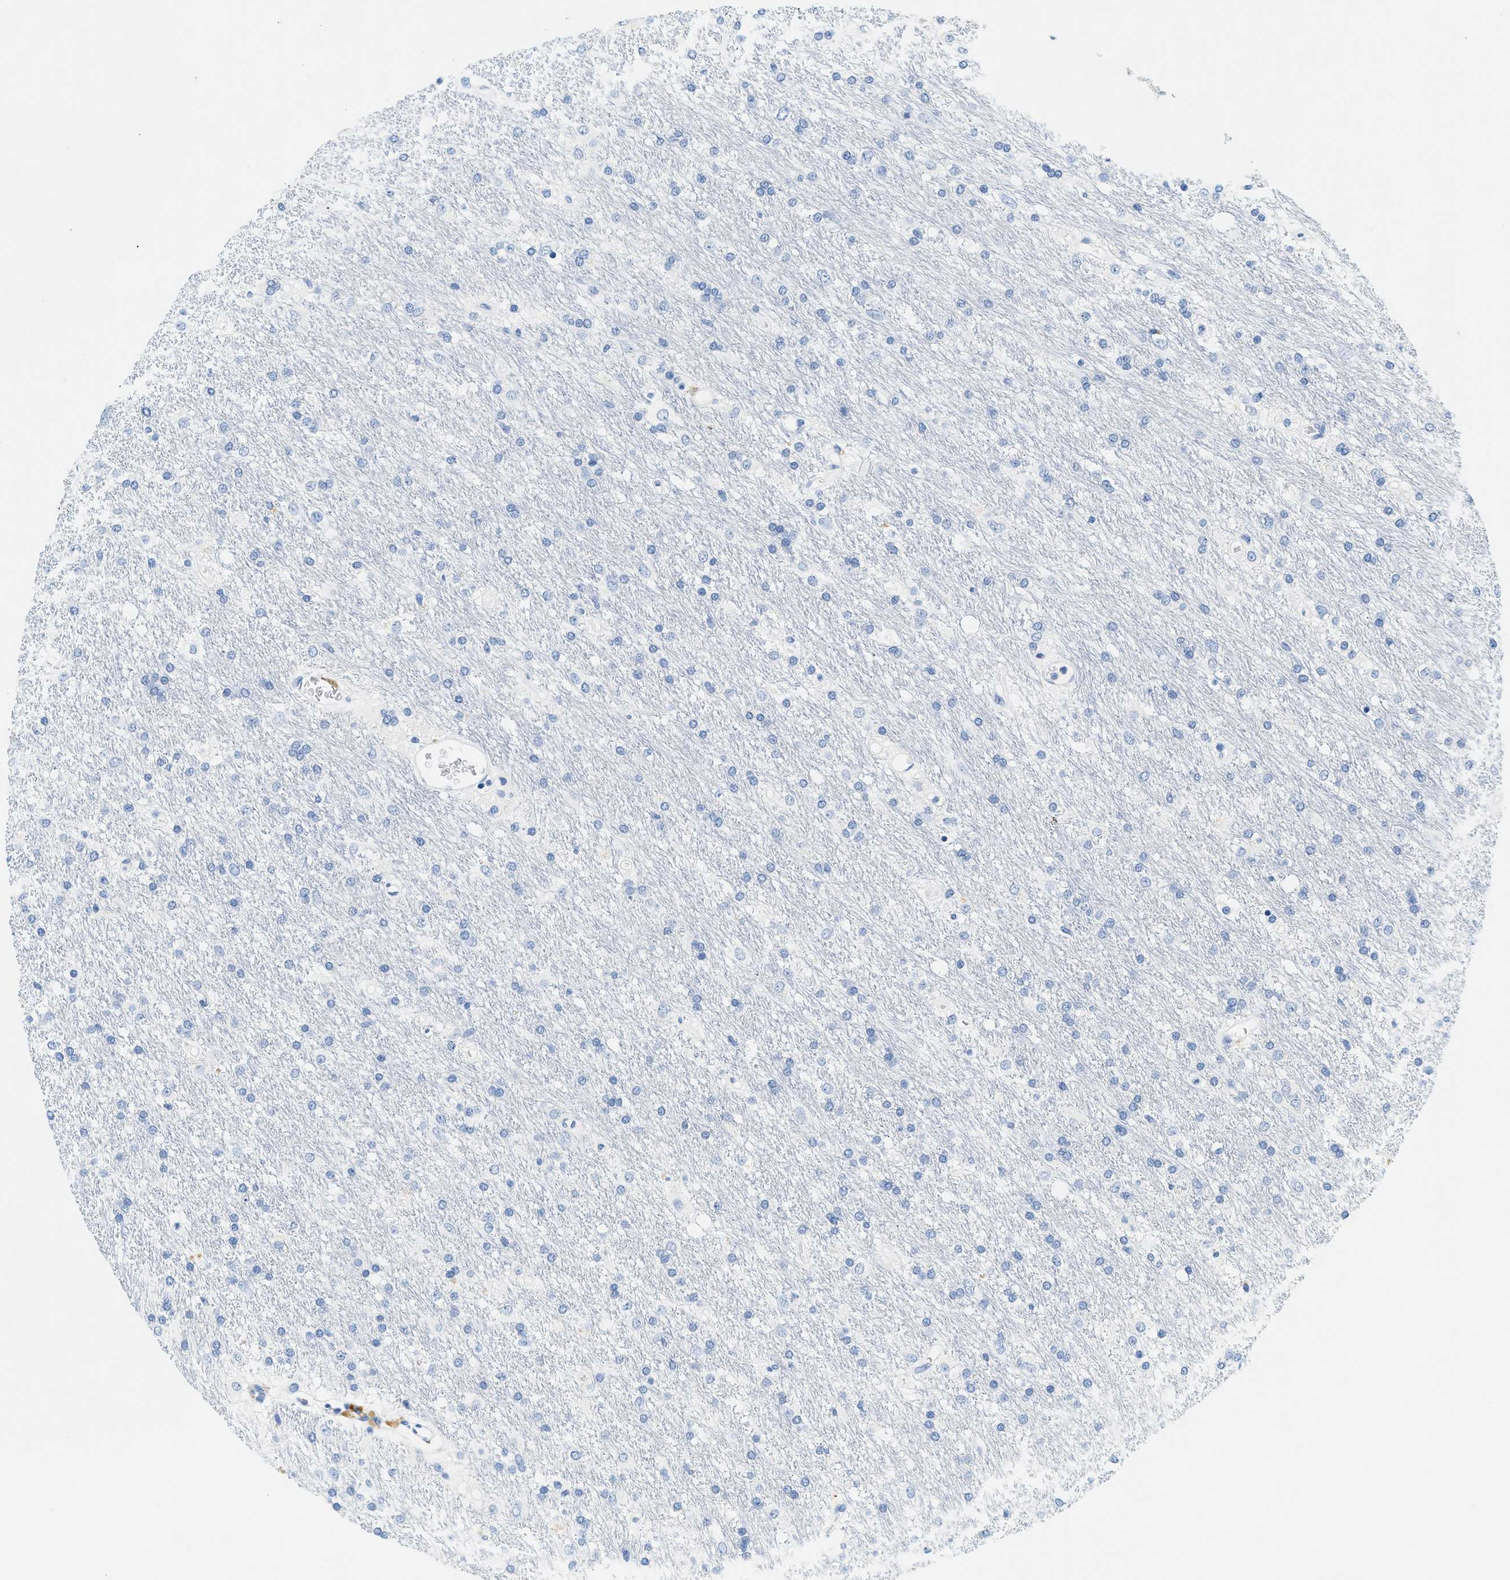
{"staining": {"intensity": "negative", "quantity": "none", "location": "none"}, "tissue": "glioma", "cell_type": "Tumor cells", "image_type": "cancer", "snomed": [{"axis": "morphology", "description": "Glioma, malignant, Low grade"}, {"axis": "topography", "description": "Brain"}], "caption": "This is an immunohistochemistry (IHC) micrograph of malignant low-grade glioma. There is no positivity in tumor cells.", "gene": "STXBP2", "patient": {"sex": "male", "age": 77}}